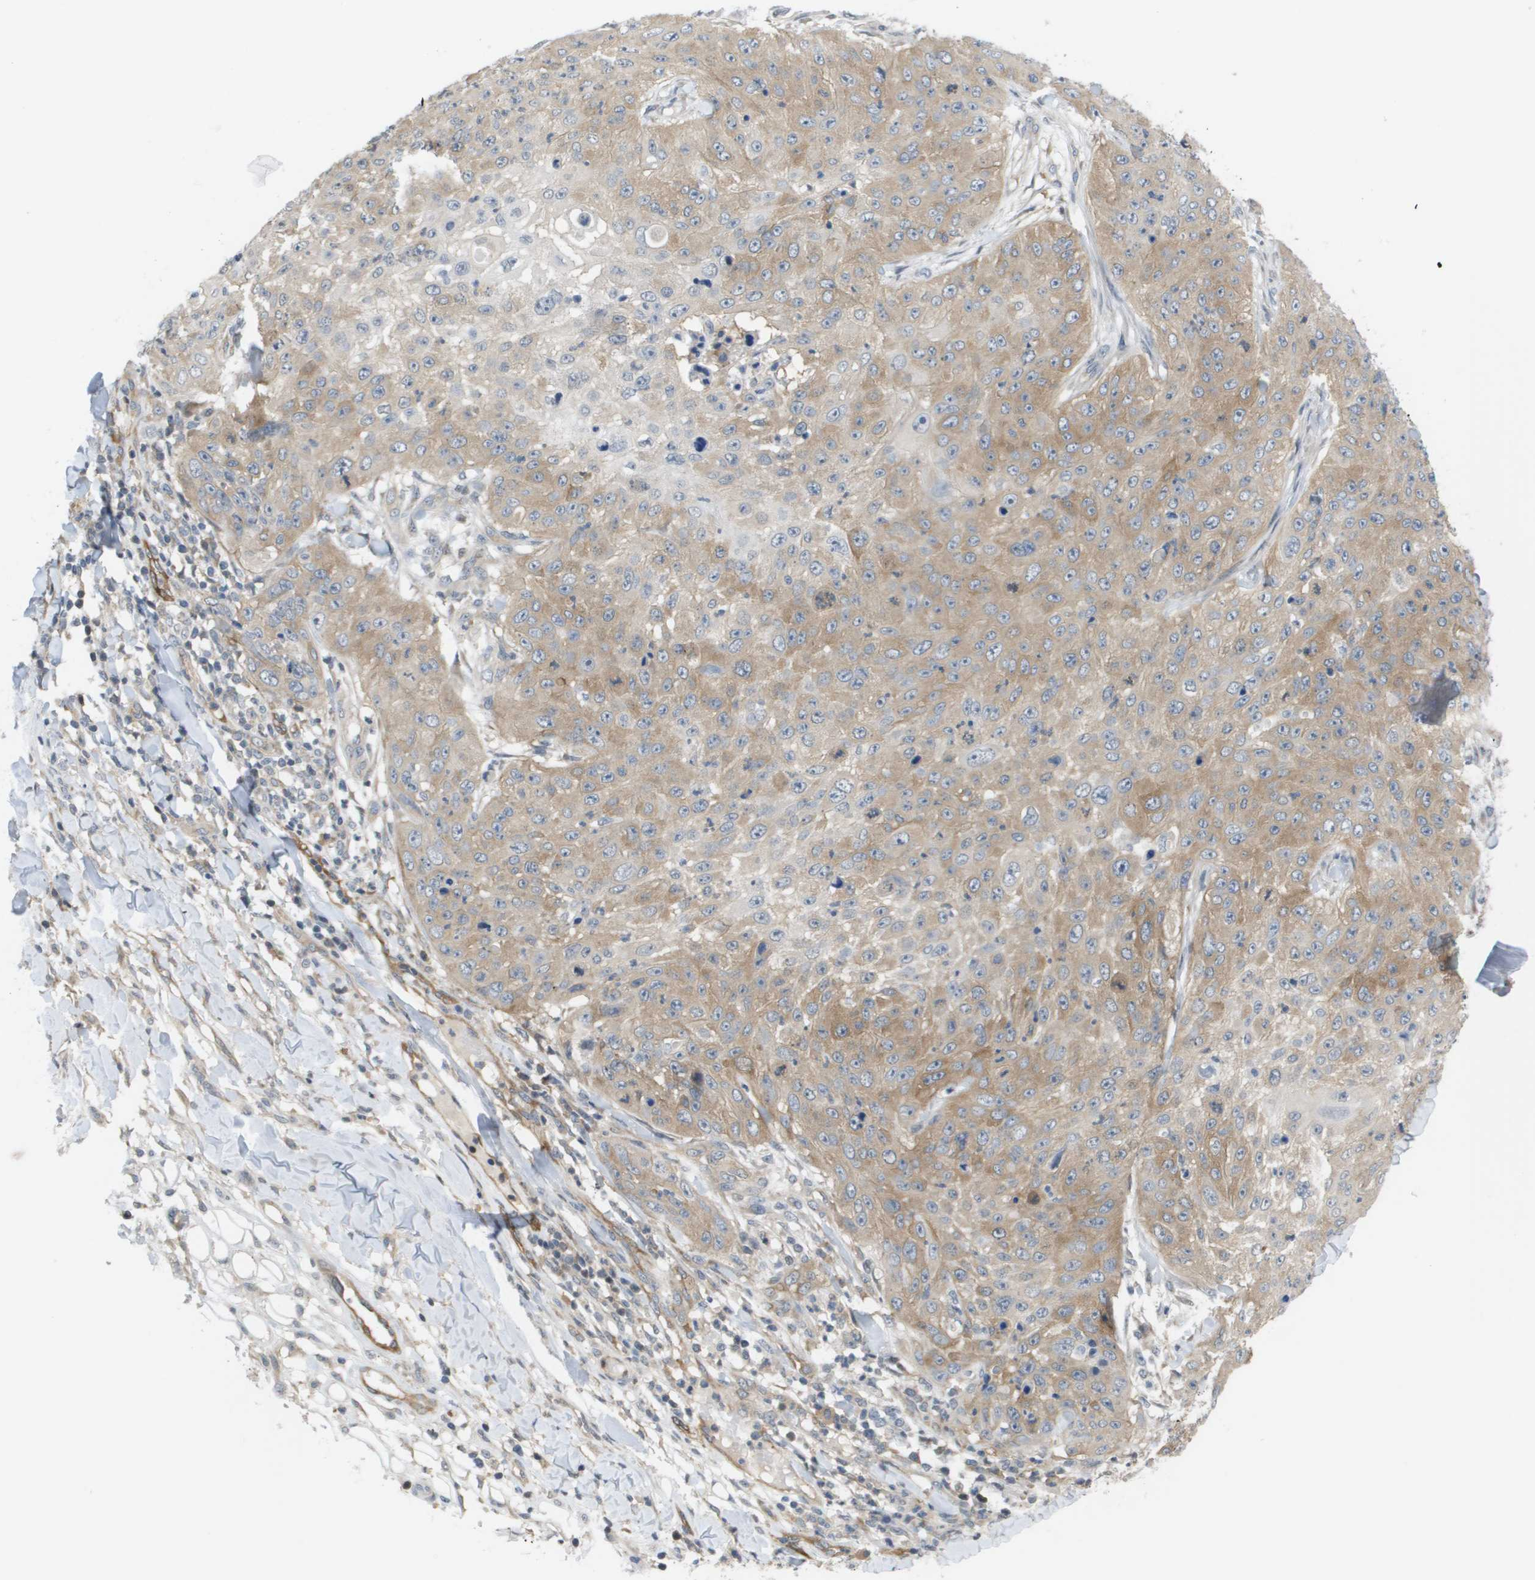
{"staining": {"intensity": "weak", "quantity": ">75%", "location": "cytoplasmic/membranous"}, "tissue": "skin cancer", "cell_type": "Tumor cells", "image_type": "cancer", "snomed": [{"axis": "morphology", "description": "Squamous cell carcinoma, NOS"}, {"axis": "topography", "description": "Skin"}], "caption": "There is low levels of weak cytoplasmic/membranous expression in tumor cells of skin squamous cell carcinoma, as demonstrated by immunohistochemical staining (brown color).", "gene": "MARCHF8", "patient": {"sex": "female", "age": 80}}